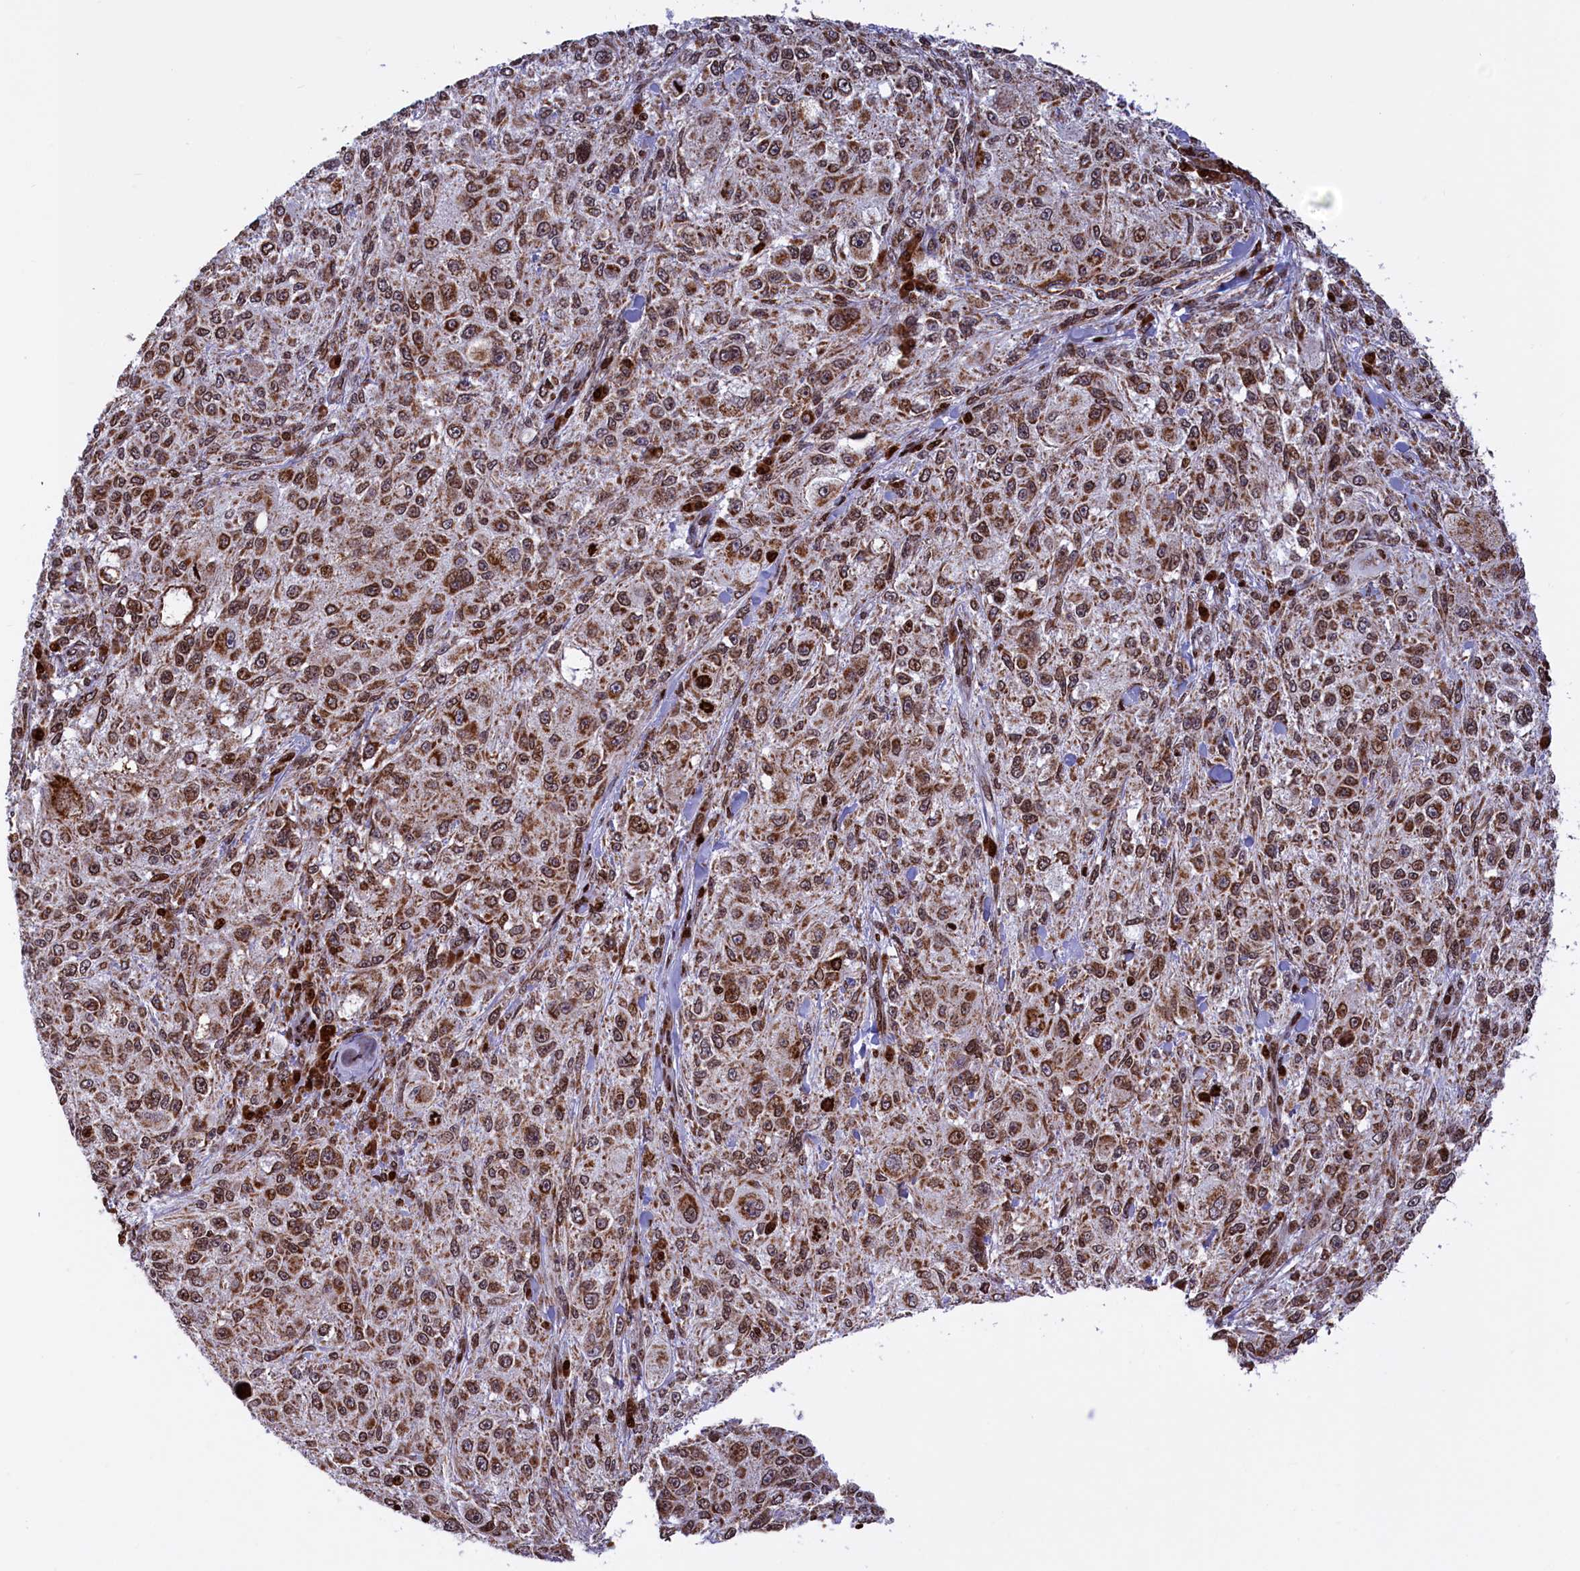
{"staining": {"intensity": "moderate", "quantity": ">75%", "location": "cytoplasmic/membranous,nuclear"}, "tissue": "melanoma", "cell_type": "Tumor cells", "image_type": "cancer", "snomed": [{"axis": "morphology", "description": "Necrosis, NOS"}, {"axis": "morphology", "description": "Malignant melanoma, NOS"}, {"axis": "topography", "description": "Skin"}], "caption": "Moderate cytoplasmic/membranous and nuclear protein staining is seen in approximately >75% of tumor cells in melanoma.", "gene": "TIMM29", "patient": {"sex": "female", "age": 87}}